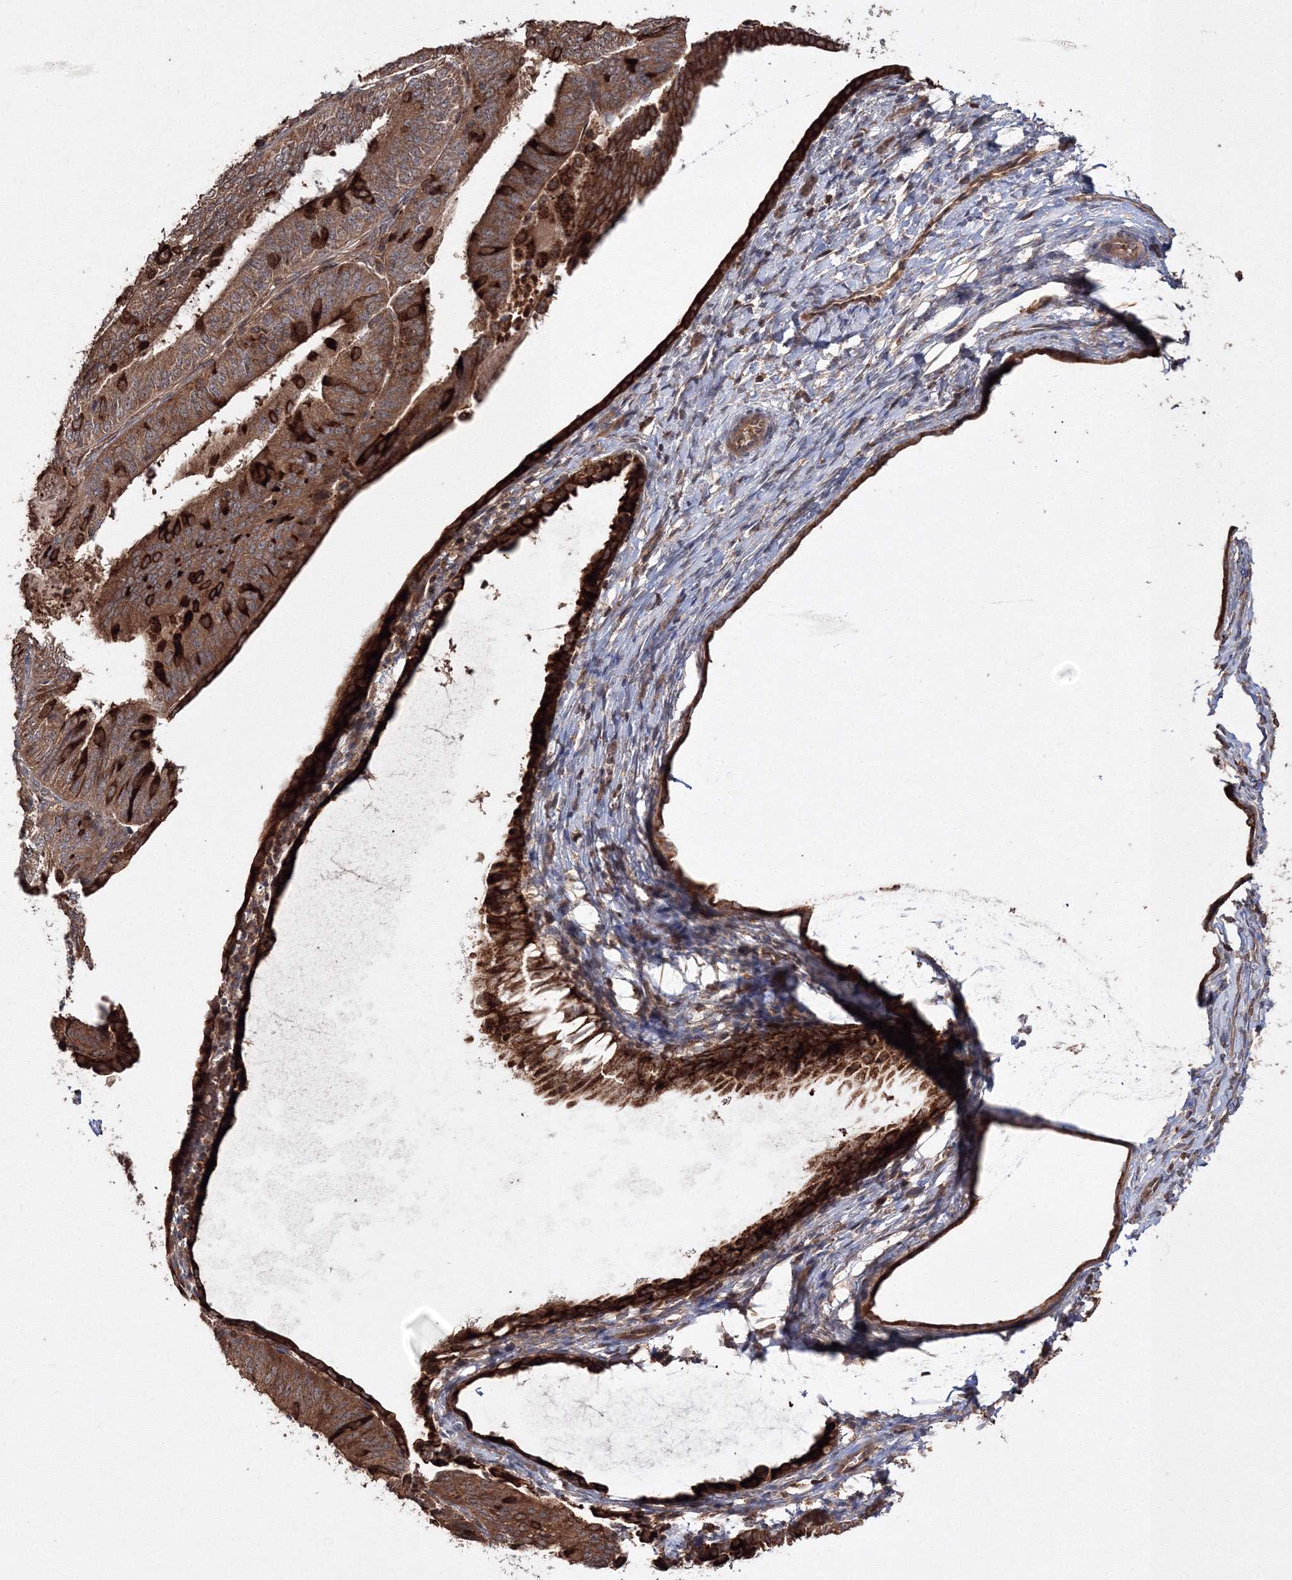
{"staining": {"intensity": "strong", "quantity": ">75%", "location": "cytoplasmic/membranous"}, "tissue": "endometrial cancer", "cell_type": "Tumor cells", "image_type": "cancer", "snomed": [{"axis": "morphology", "description": "Adenocarcinoma, NOS"}, {"axis": "topography", "description": "Endometrium"}], "caption": "Approximately >75% of tumor cells in human endometrial adenocarcinoma reveal strong cytoplasmic/membranous protein expression as visualized by brown immunohistochemical staining.", "gene": "DDO", "patient": {"sex": "female", "age": 58}}